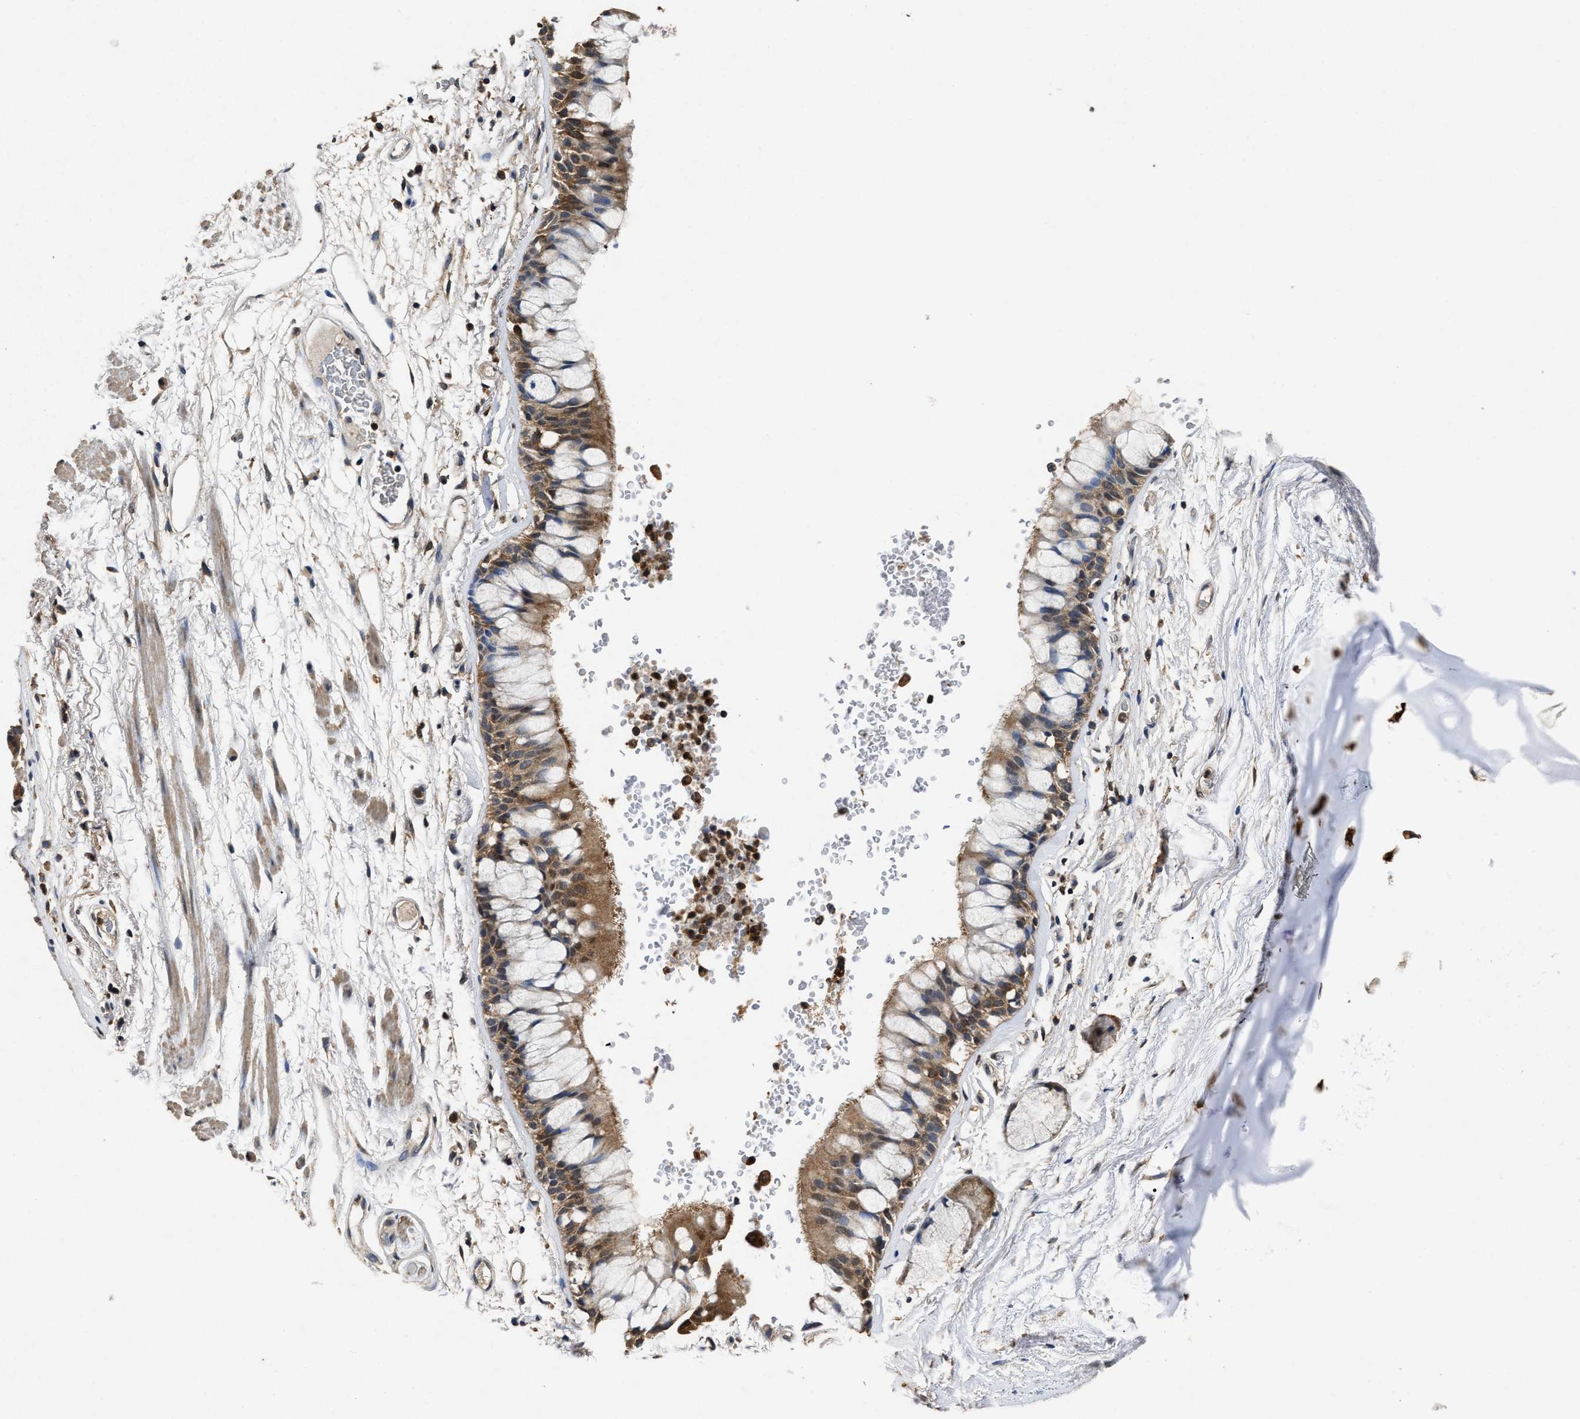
{"staining": {"intensity": "moderate", "quantity": ">75%", "location": "cytoplasmic/membranous"}, "tissue": "bronchus", "cell_type": "Respiratory epithelial cells", "image_type": "normal", "snomed": [{"axis": "morphology", "description": "Normal tissue, NOS"}, {"axis": "topography", "description": "Bronchus"}], "caption": "Approximately >75% of respiratory epithelial cells in unremarkable bronchus display moderate cytoplasmic/membranous protein positivity as visualized by brown immunohistochemical staining.", "gene": "ACAT2", "patient": {"sex": "male", "age": 66}}